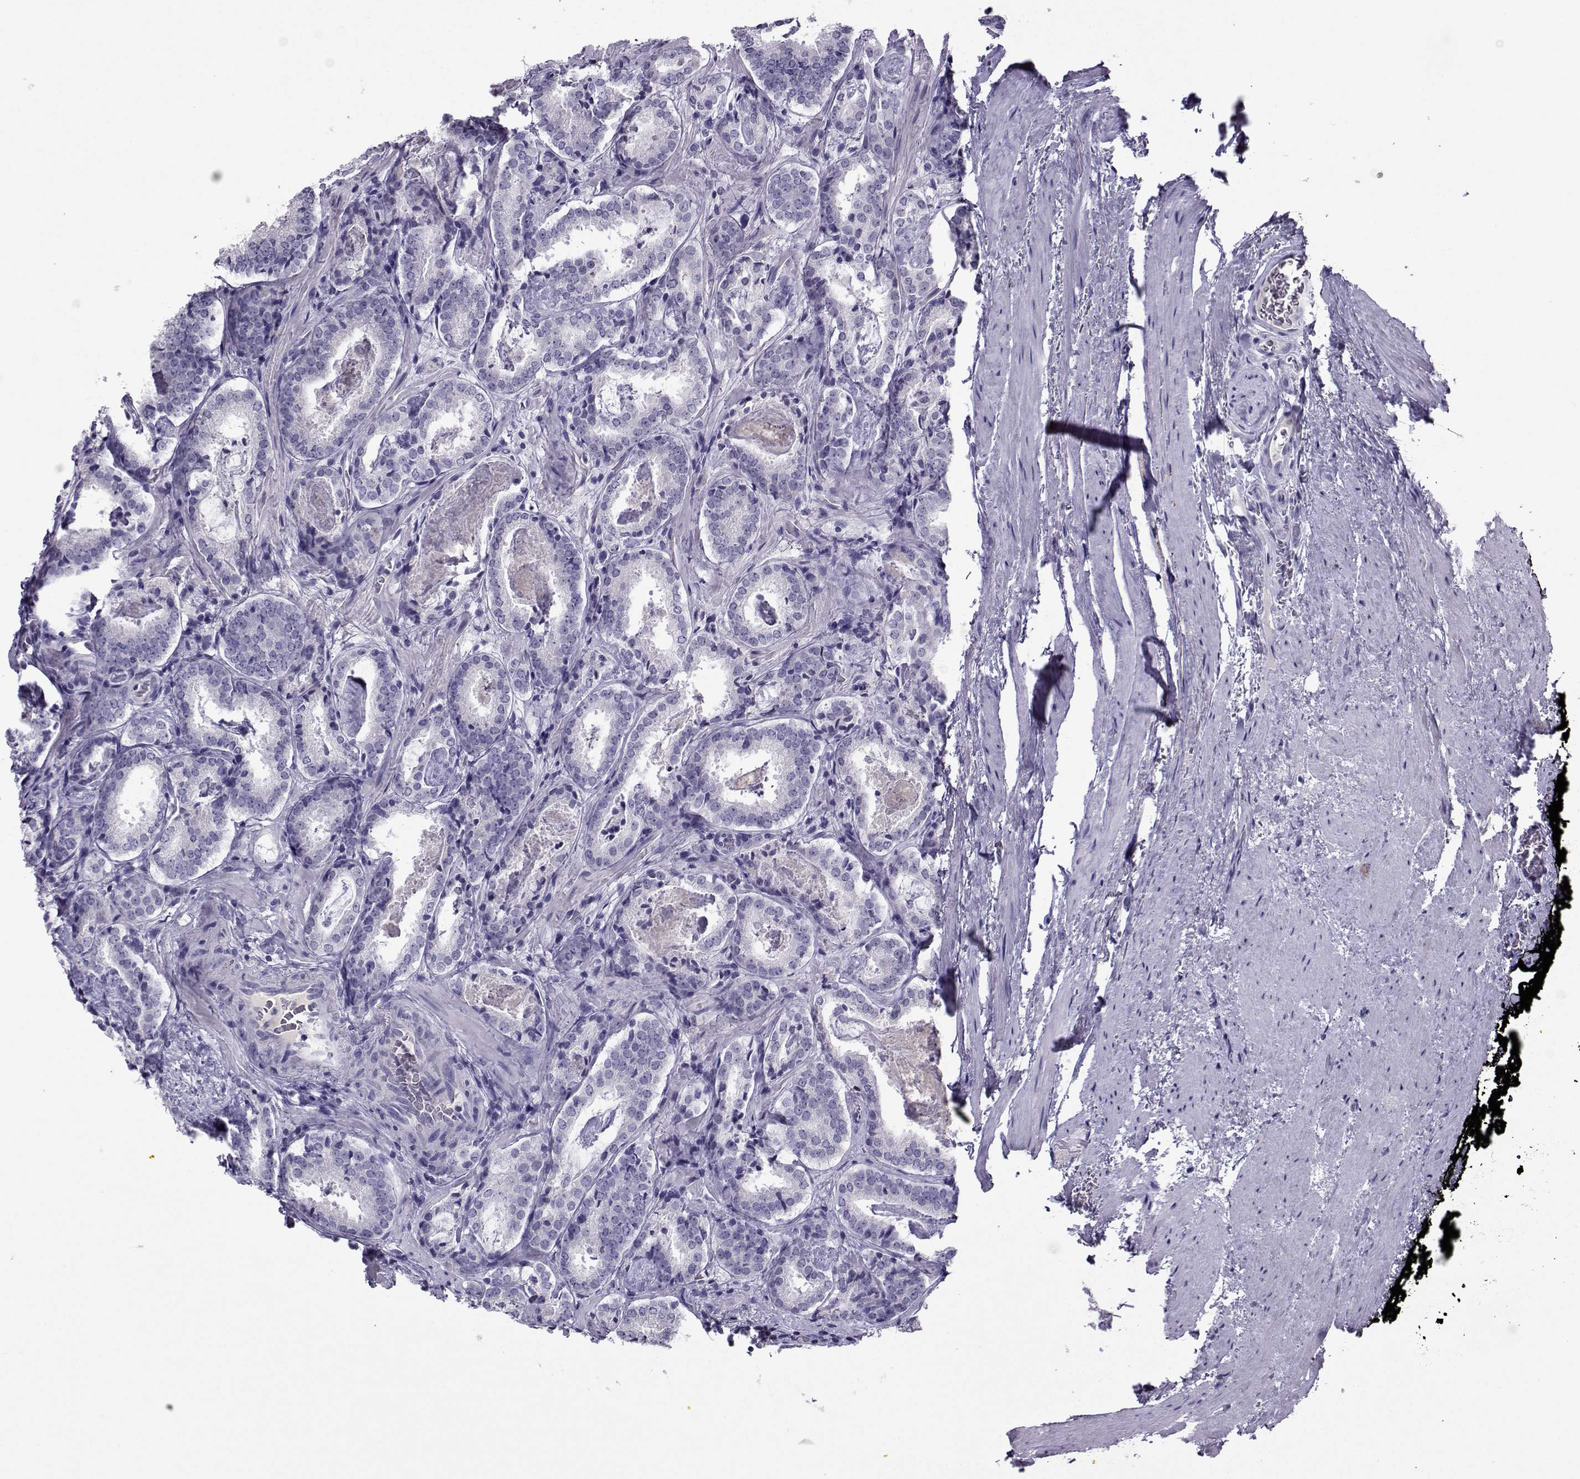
{"staining": {"intensity": "negative", "quantity": "none", "location": "none"}, "tissue": "prostate cancer", "cell_type": "Tumor cells", "image_type": "cancer", "snomed": [{"axis": "morphology", "description": "Adenocarcinoma, NOS"}, {"axis": "morphology", "description": "Adenocarcinoma, High grade"}, {"axis": "topography", "description": "Prostate"}], "caption": "An IHC micrograph of prostate cancer (high-grade adenocarcinoma) is shown. There is no staining in tumor cells of prostate cancer (high-grade adenocarcinoma). Nuclei are stained in blue.", "gene": "ARMC2", "patient": {"sex": "male", "age": 62}}